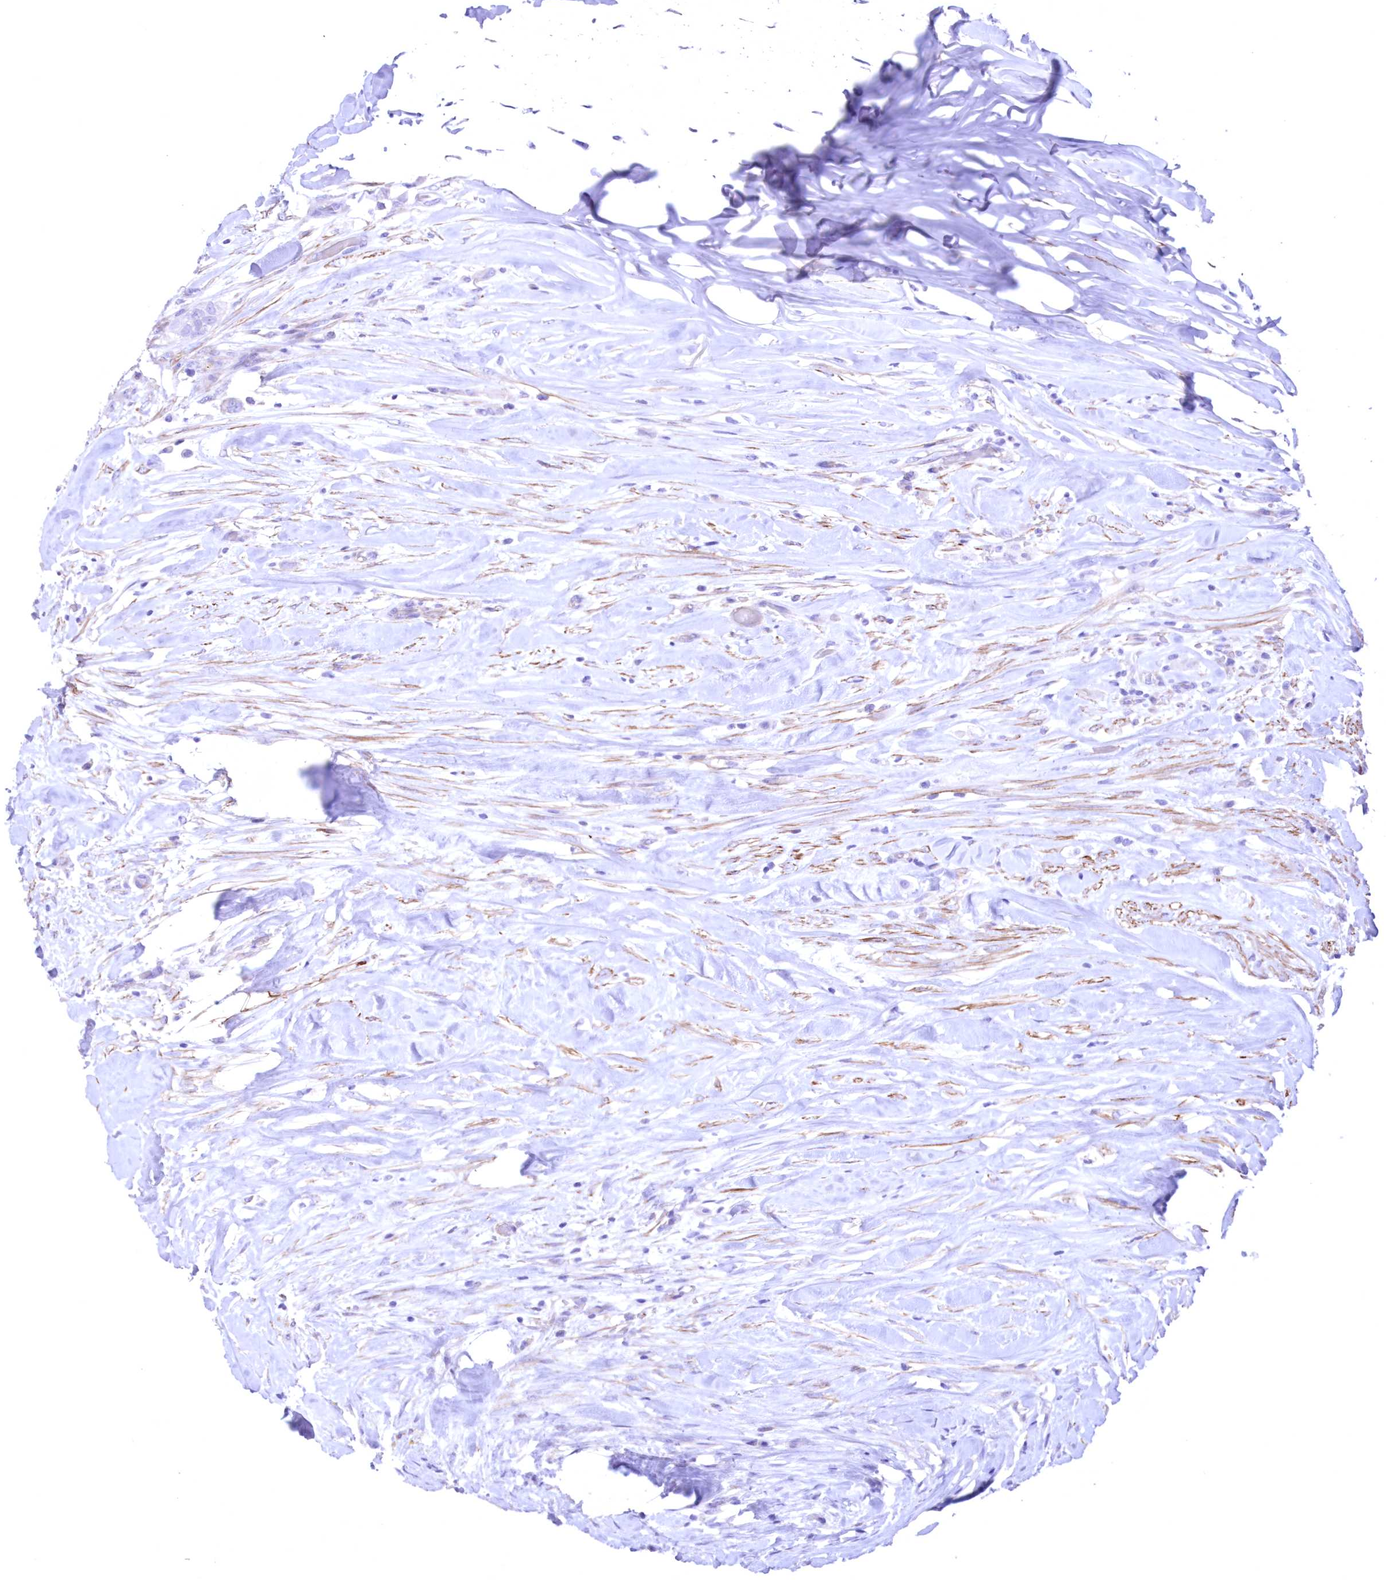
{"staining": {"intensity": "negative", "quantity": "none", "location": "none"}, "tissue": "thyroid cancer", "cell_type": "Tumor cells", "image_type": "cancer", "snomed": [{"axis": "morphology", "description": "Papillary adenocarcinoma, NOS"}, {"axis": "topography", "description": "Thyroid gland"}], "caption": "There is no significant staining in tumor cells of papillary adenocarcinoma (thyroid). (DAB (3,3'-diaminobenzidine) immunohistochemistry (IHC) with hematoxylin counter stain).", "gene": "WDR74", "patient": {"sex": "female", "age": 59}}